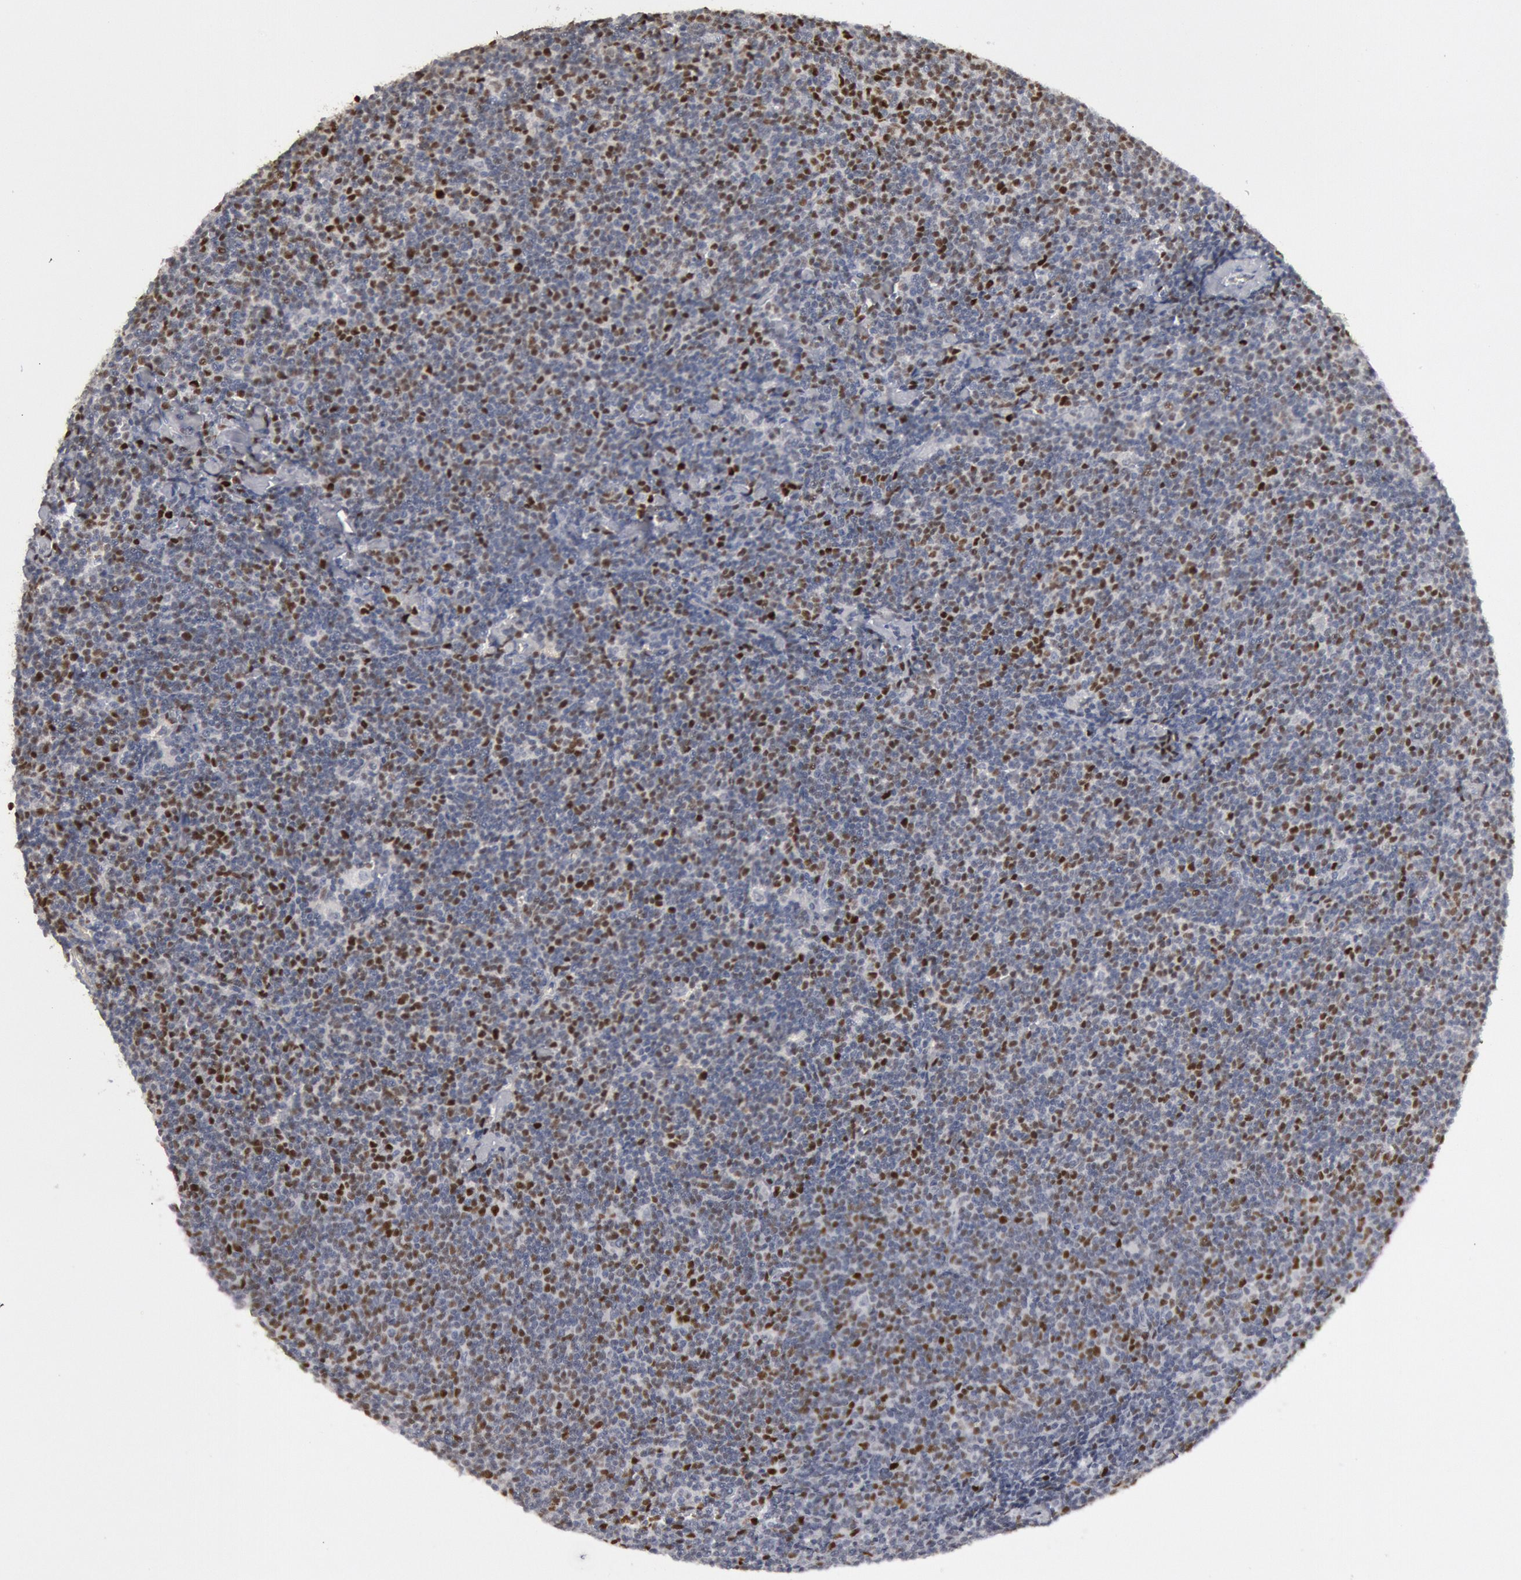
{"staining": {"intensity": "strong", "quantity": "25%-75%", "location": "nuclear"}, "tissue": "lymphoma", "cell_type": "Tumor cells", "image_type": "cancer", "snomed": [{"axis": "morphology", "description": "Malignant lymphoma, non-Hodgkin's type, Low grade"}, {"axis": "topography", "description": "Lymph node"}], "caption": "Immunohistochemistry (IHC) of human lymphoma shows high levels of strong nuclear positivity in about 25%-75% of tumor cells.", "gene": "WDHD1", "patient": {"sex": "male", "age": 65}}